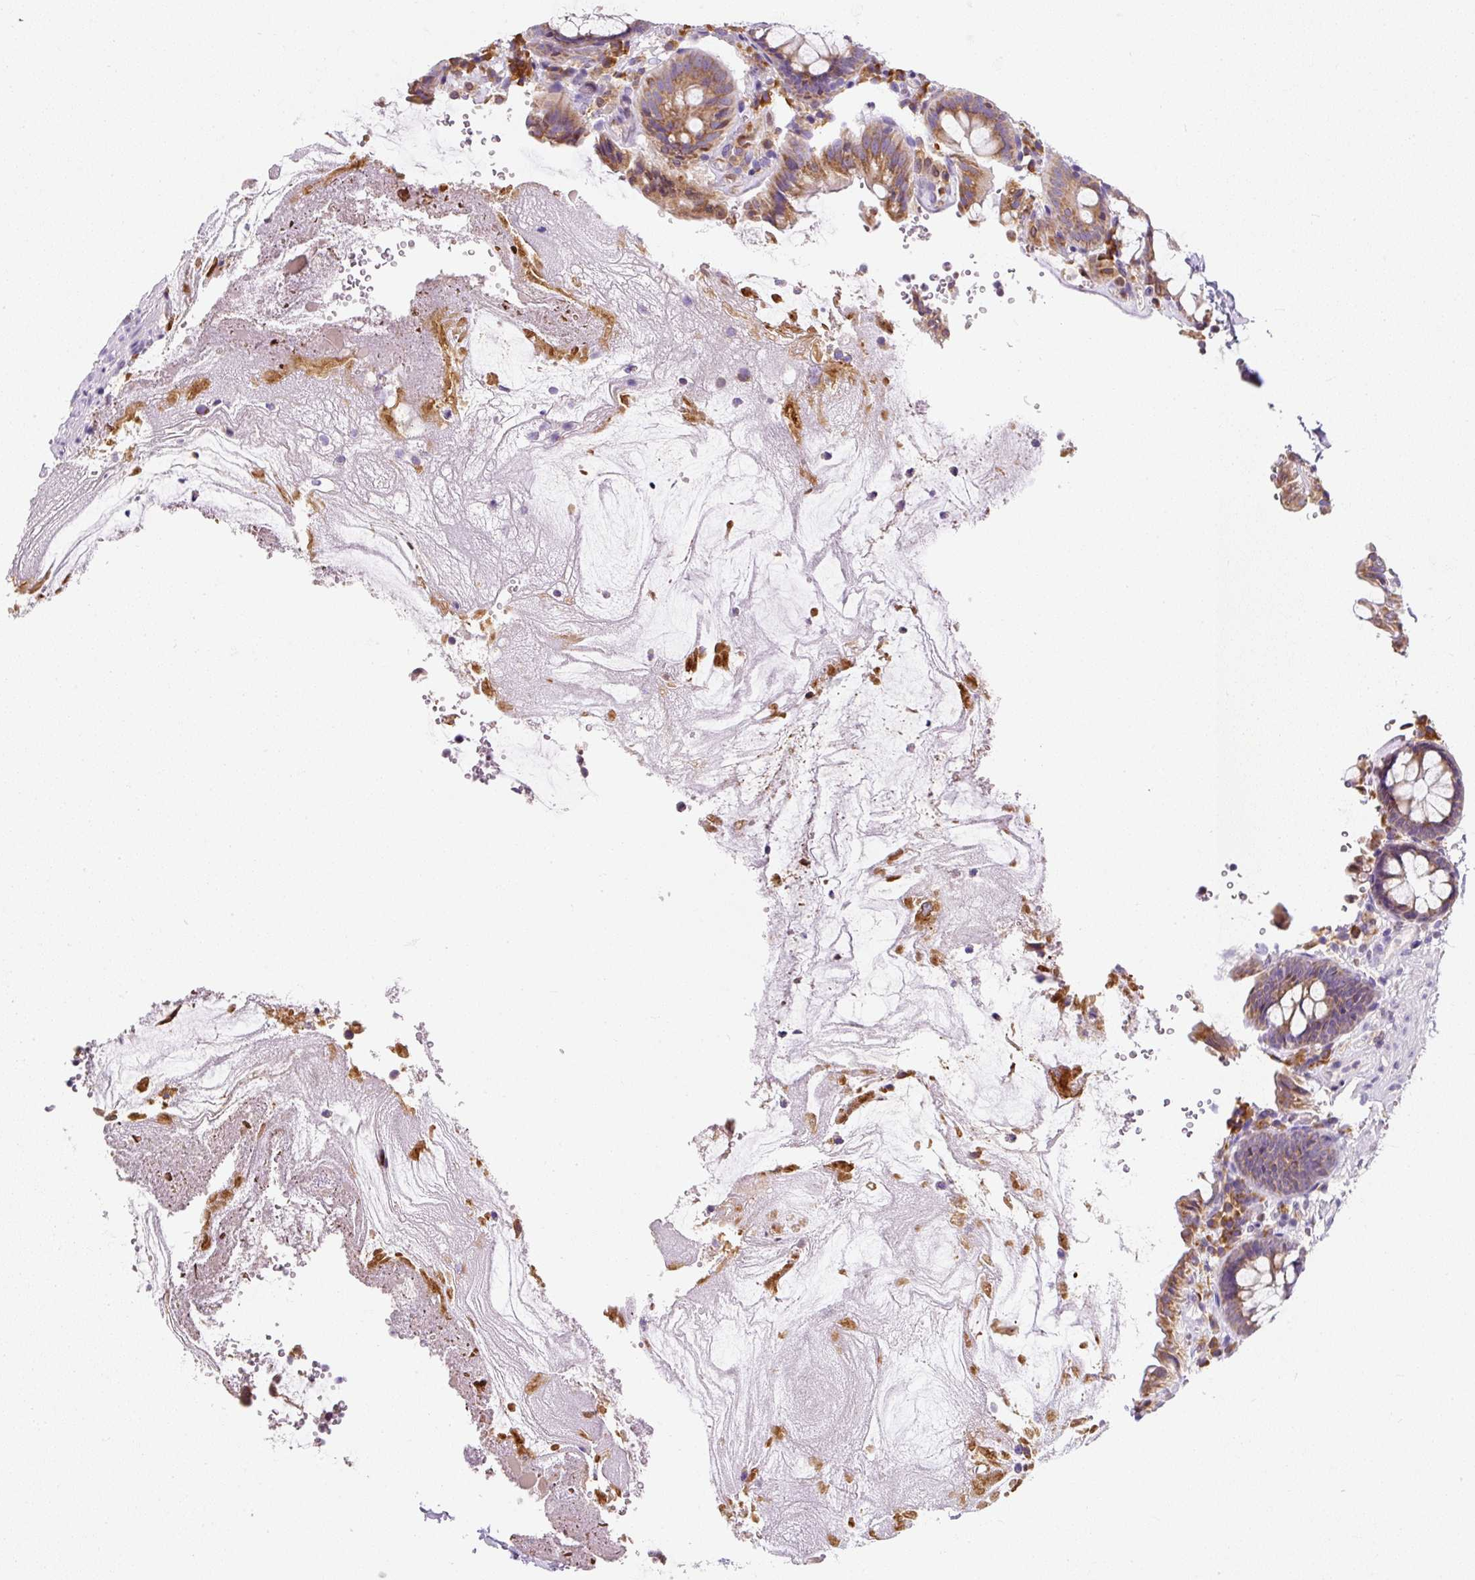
{"staining": {"intensity": "weak", "quantity": "<25%", "location": "cytoplasmic/membranous"}, "tissue": "colon", "cell_type": "Endothelial cells", "image_type": "normal", "snomed": [{"axis": "morphology", "description": "Normal tissue, NOS"}, {"axis": "topography", "description": "Colon"}], "caption": "An image of human colon is negative for staining in endothelial cells. (DAB immunohistochemistry visualized using brightfield microscopy, high magnification).", "gene": "DDOST", "patient": {"sex": "male", "age": 84}}